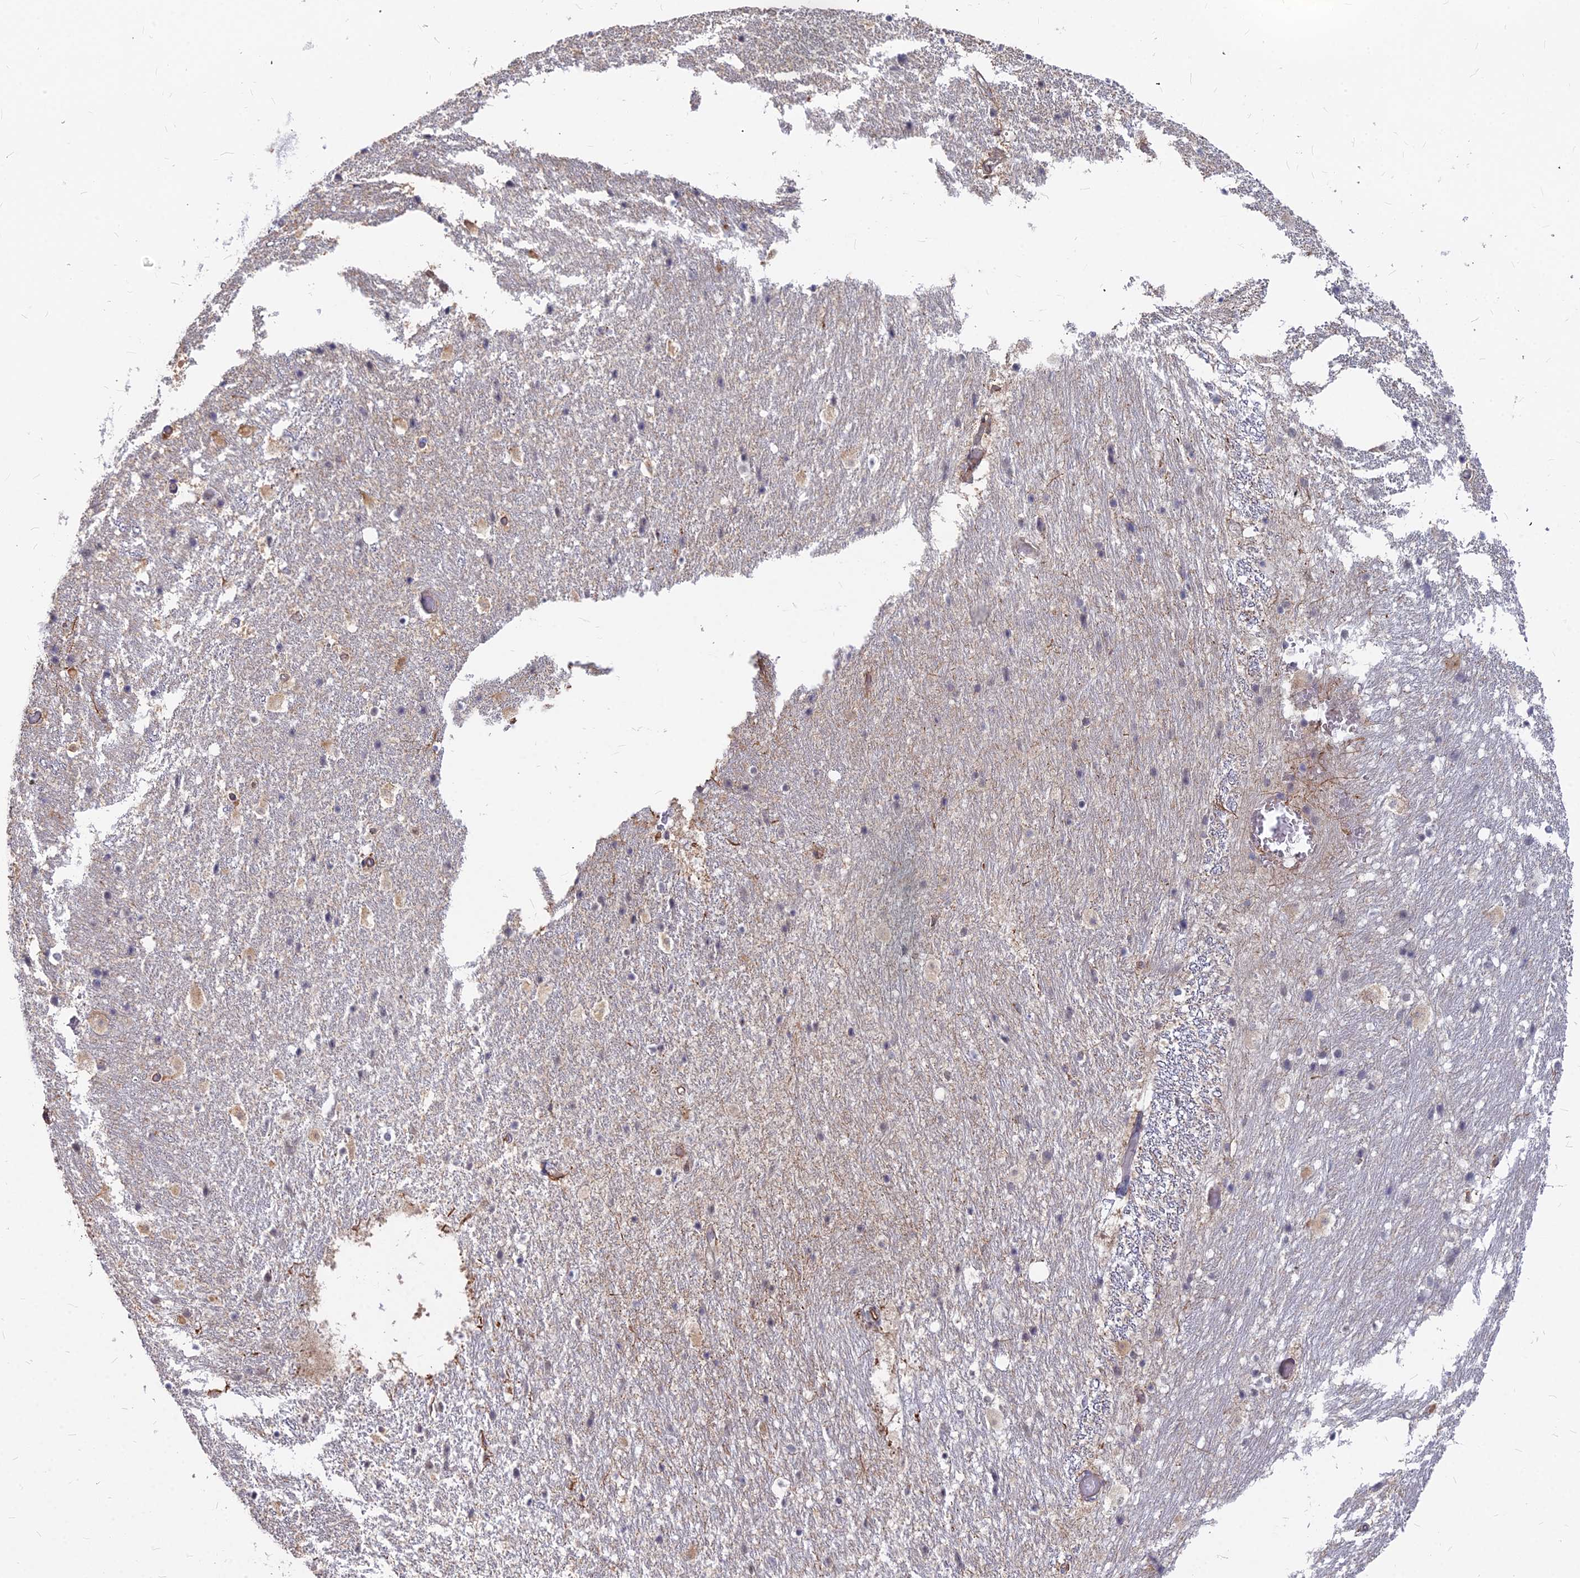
{"staining": {"intensity": "negative", "quantity": "none", "location": "none"}, "tissue": "hippocampus", "cell_type": "Glial cells", "image_type": "normal", "snomed": [{"axis": "morphology", "description": "Normal tissue, NOS"}, {"axis": "topography", "description": "Hippocampus"}], "caption": "This image is of normal hippocampus stained with immunohistochemistry to label a protein in brown with the nuclei are counter-stained blue. There is no expression in glial cells.", "gene": "YJU2", "patient": {"sex": "female", "age": 52}}